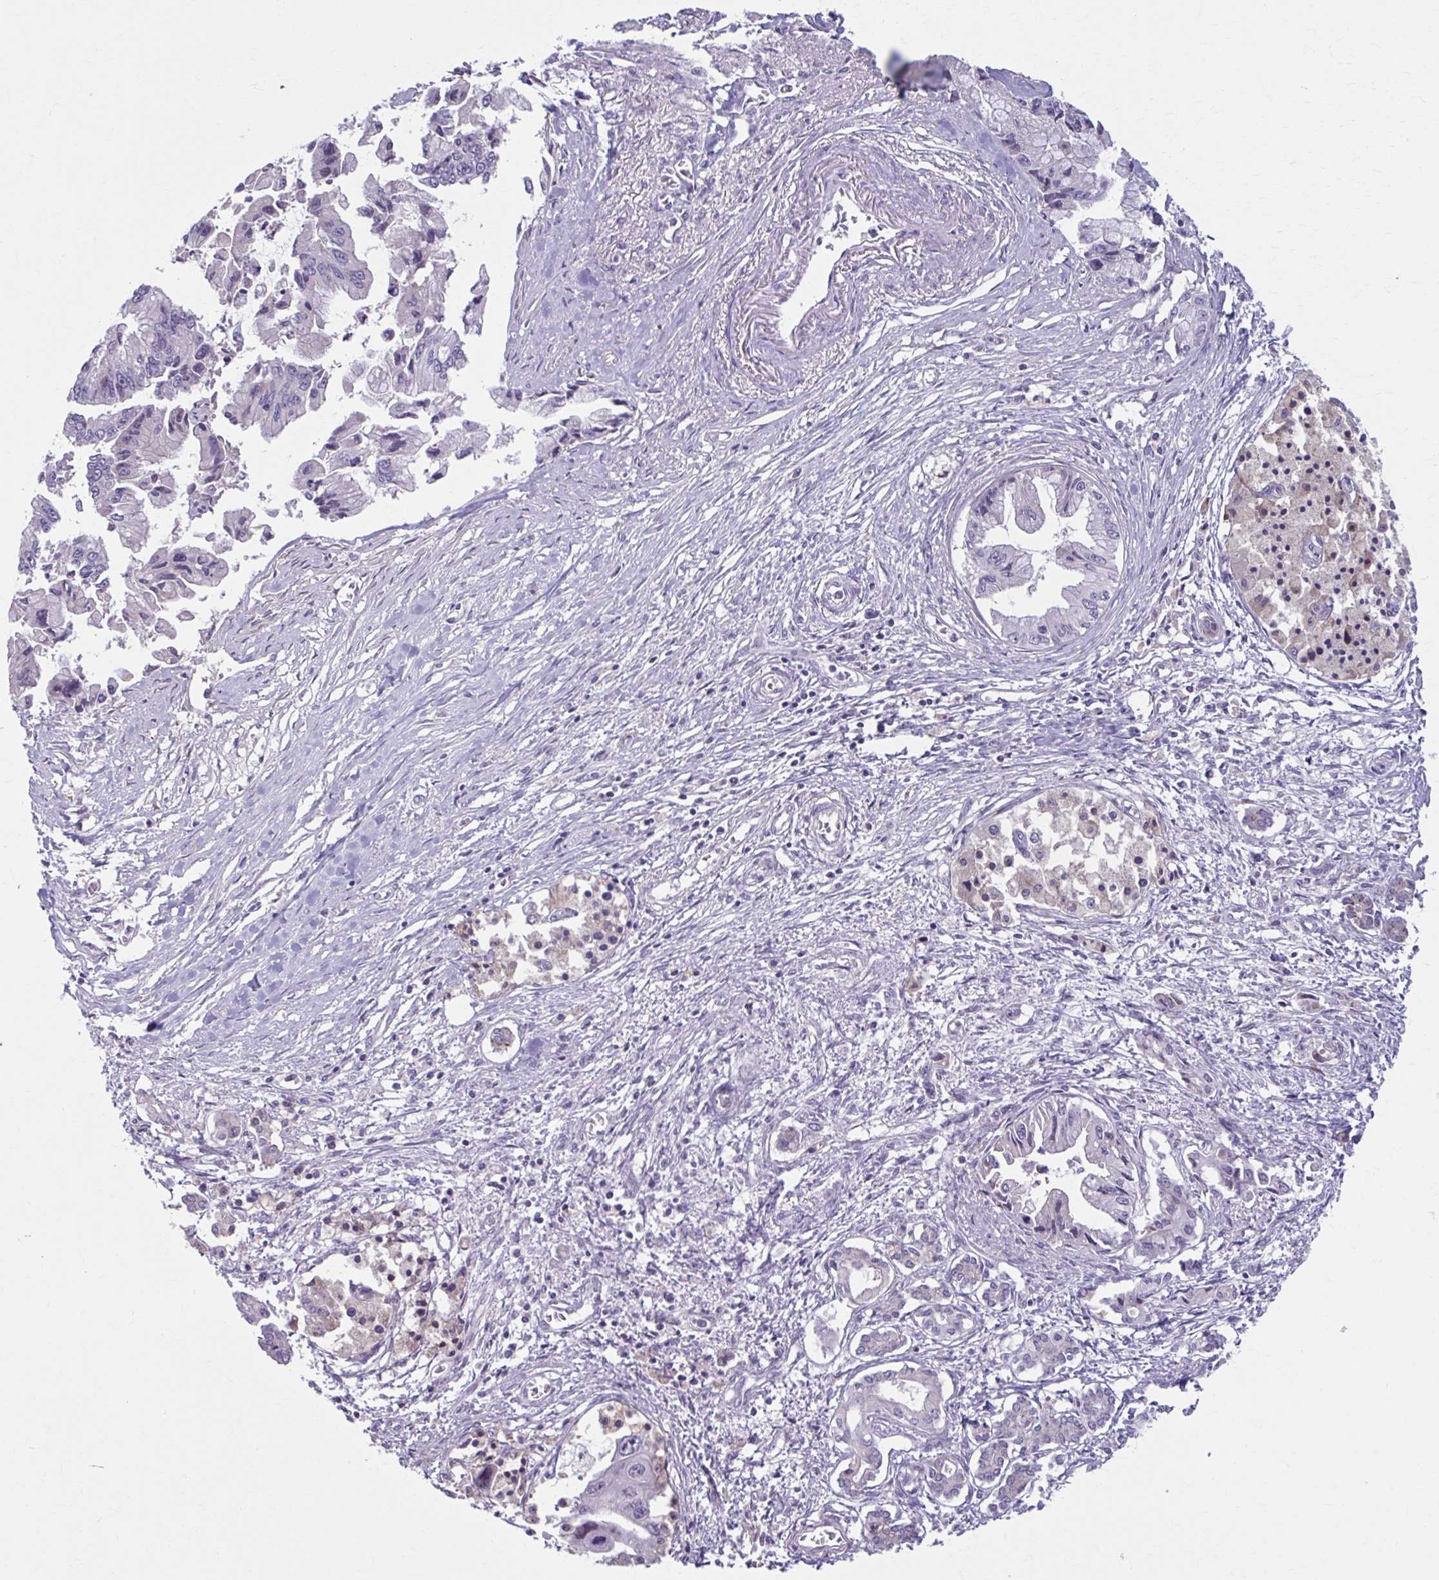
{"staining": {"intensity": "negative", "quantity": "none", "location": "none"}, "tissue": "pancreatic cancer", "cell_type": "Tumor cells", "image_type": "cancer", "snomed": [{"axis": "morphology", "description": "Adenocarcinoma, NOS"}, {"axis": "topography", "description": "Pancreas"}], "caption": "Adenocarcinoma (pancreatic) was stained to show a protein in brown. There is no significant staining in tumor cells. The staining was performed using DAB (3,3'-diaminobenzidine) to visualize the protein expression in brown, while the nuclei were stained in blue with hematoxylin (Magnification: 20x).", "gene": "CHST3", "patient": {"sex": "male", "age": 84}}